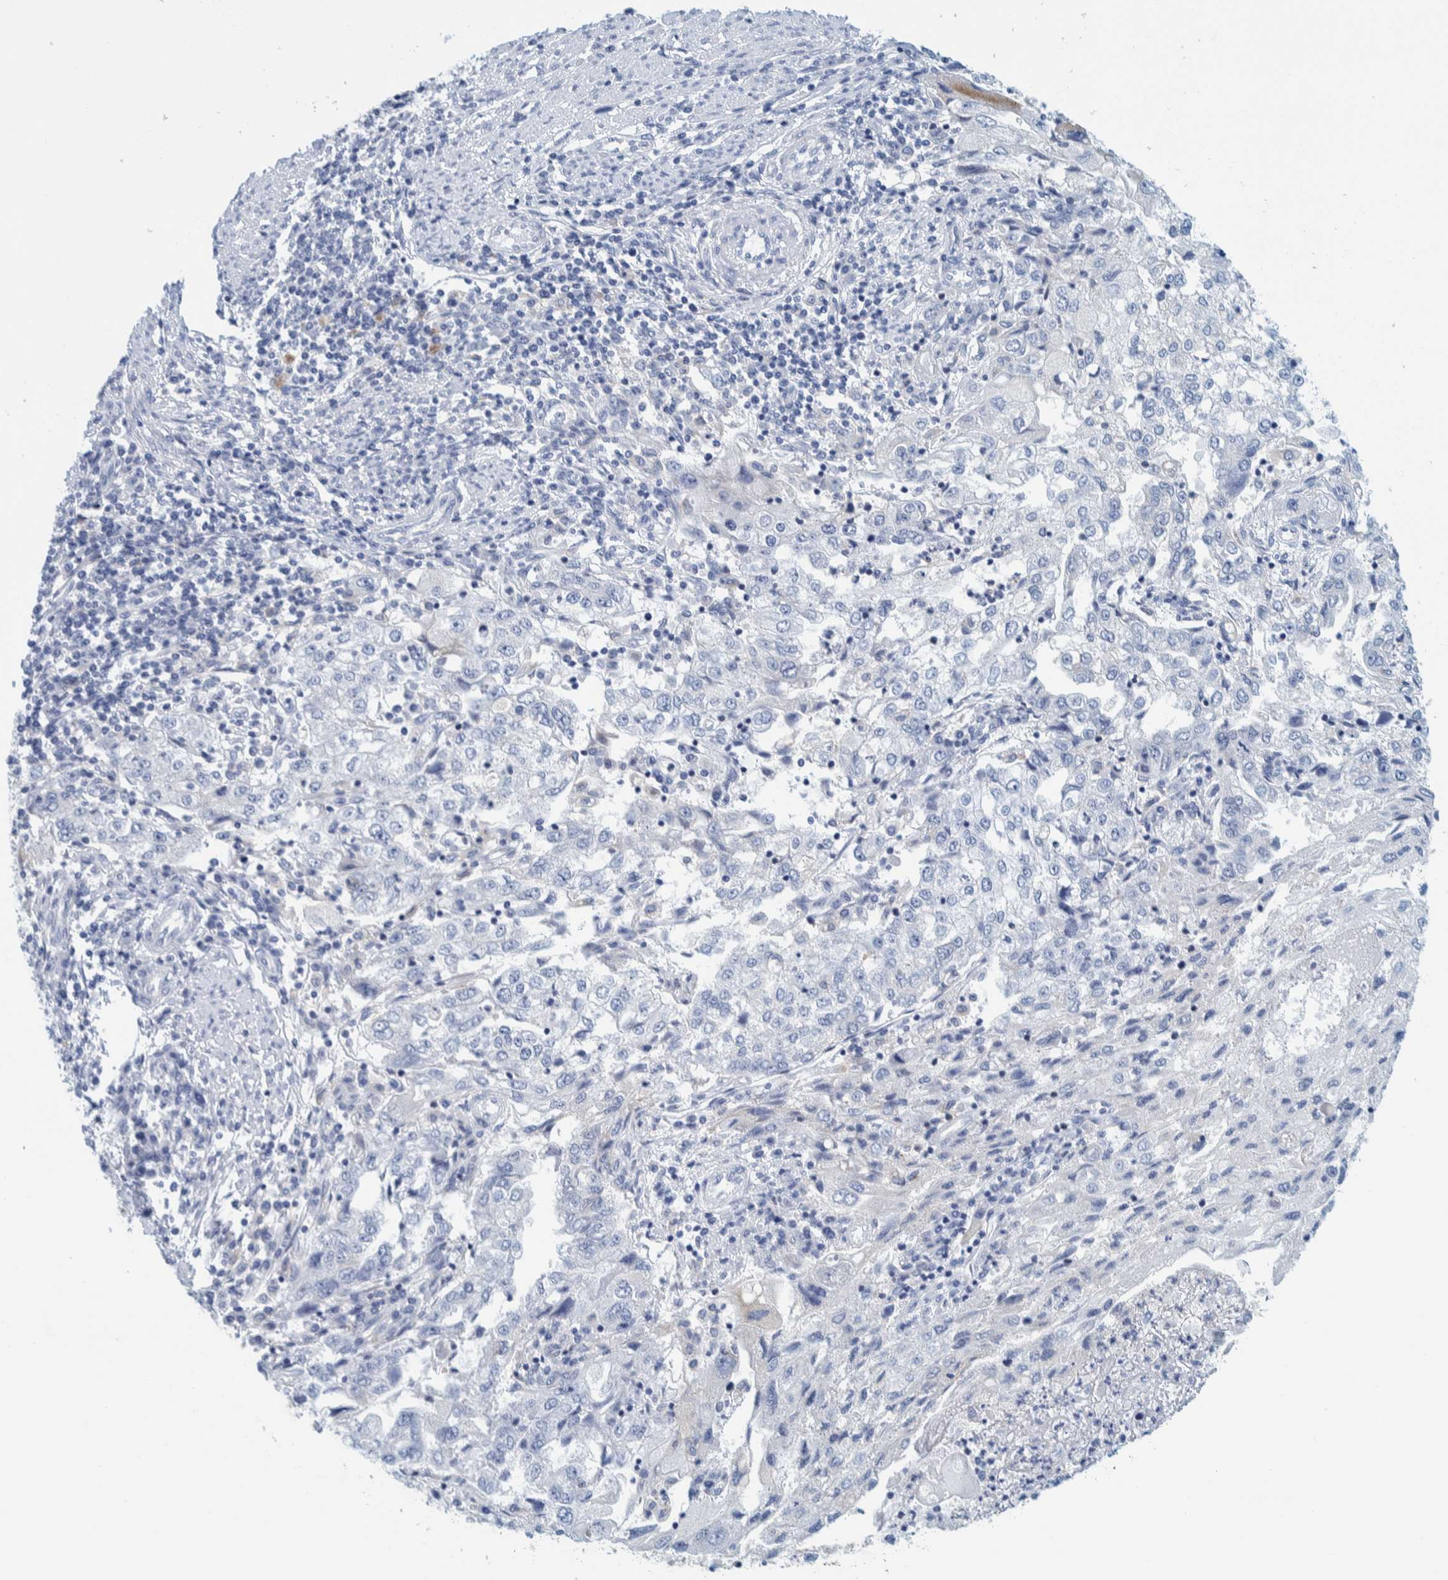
{"staining": {"intensity": "negative", "quantity": "none", "location": "none"}, "tissue": "endometrial cancer", "cell_type": "Tumor cells", "image_type": "cancer", "snomed": [{"axis": "morphology", "description": "Adenocarcinoma, NOS"}, {"axis": "topography", "description": "Endometrium"}], "caption": "Human adenocarcinoma (endometrial) stained for a protein using immunohistochemistry exhibits no staining in tumor cells.", "gene": "MOG", "patient": {"sex": "female", "age": 49}}